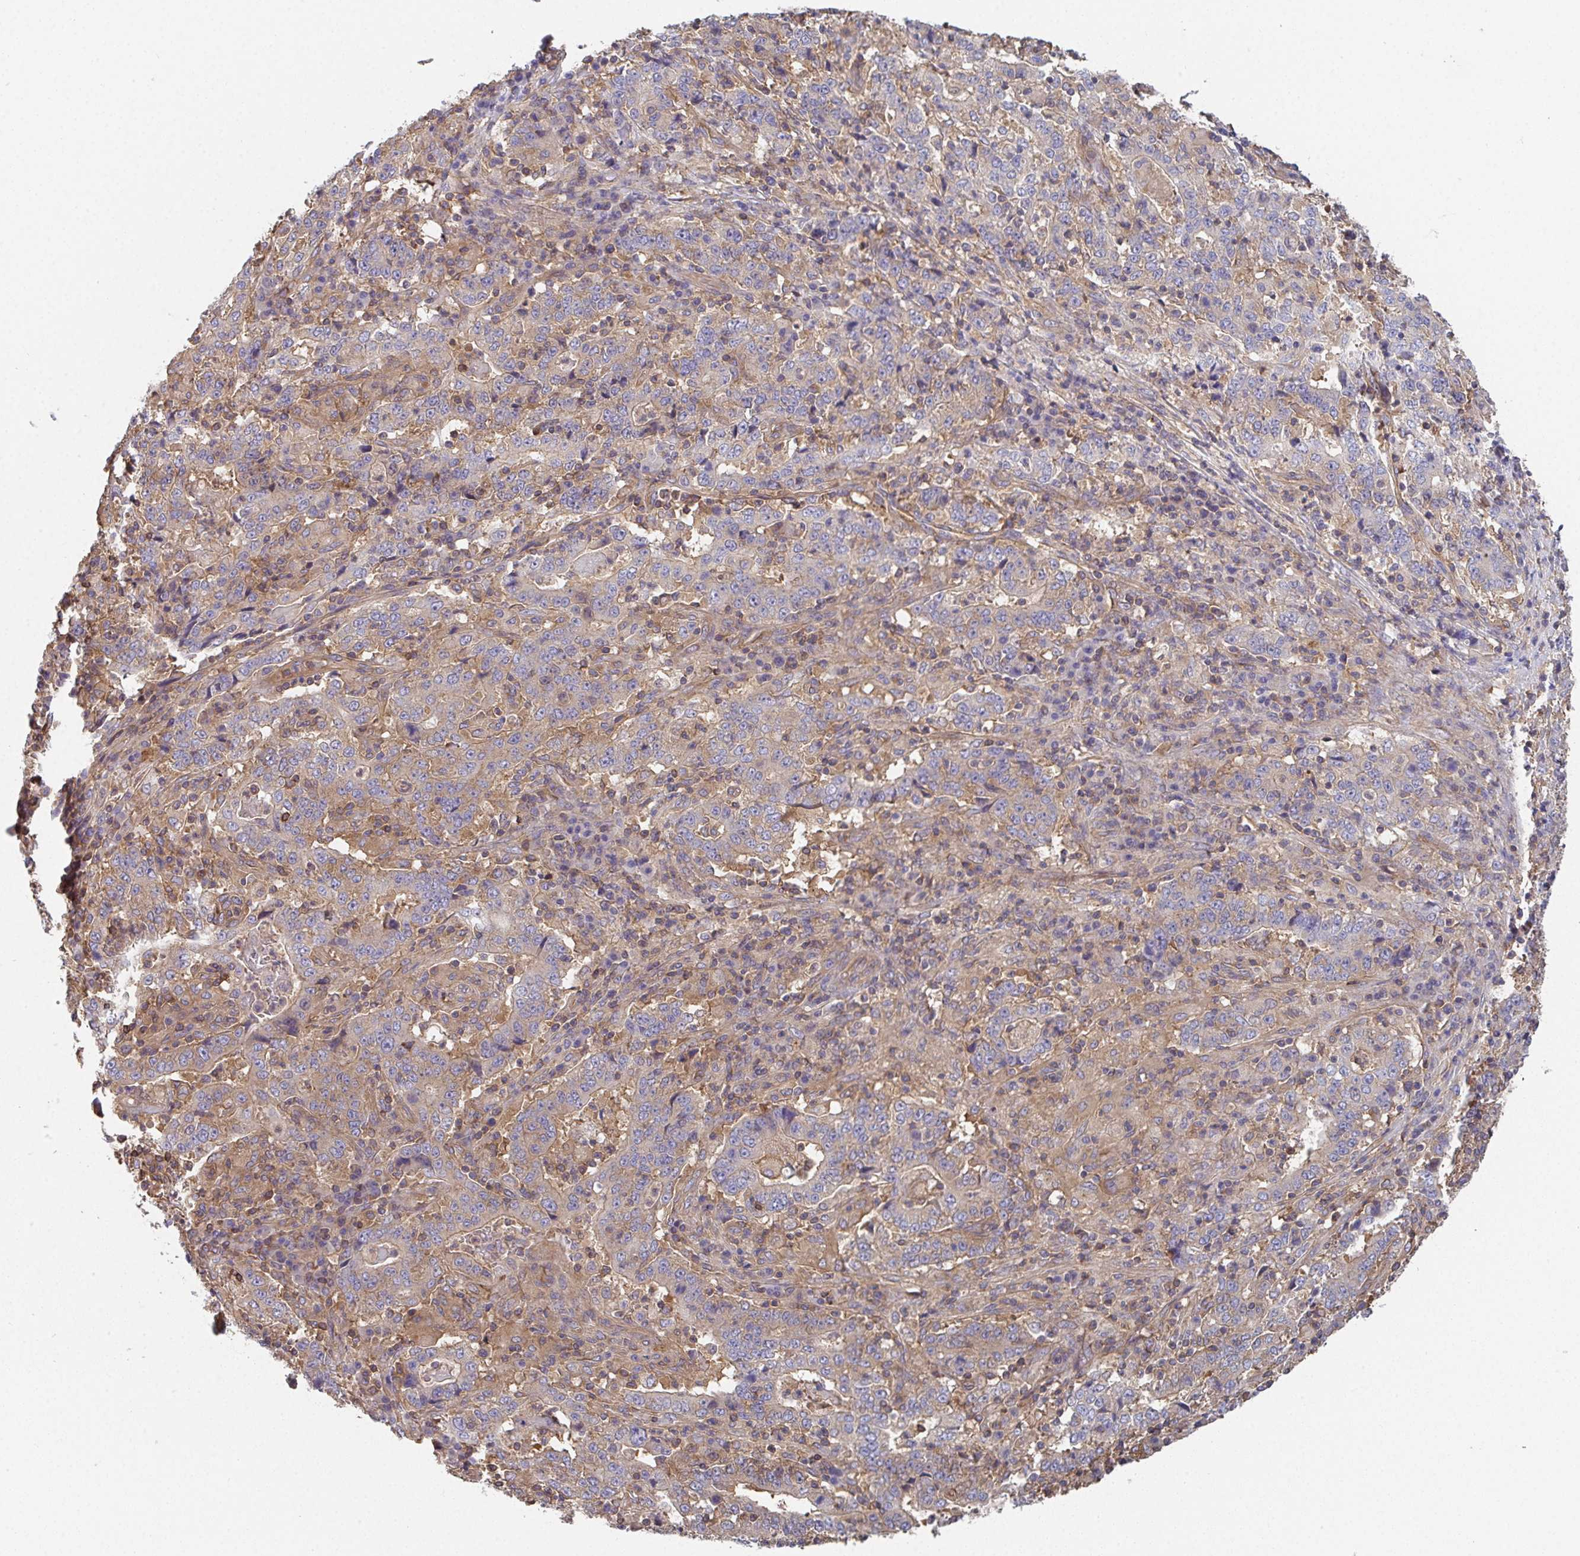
{"staining": {"intensity": "weak", "quantity": "<25%", "location": "cytoplasmic/membranous"}, "tissue": "stomach cancer", "cell_type": "Tumor cells", "image_type": "cancer", "snomed": [{"axis": "morphology", "description": "Normal tissue, NOS"}, {"axis": "morphology", "description": "Adenocarcinoma, NOS"}, {"axis": "topography", "description": "Stomach, upper"}, {"axis": "topography", "description": "Stomach"}], "caption": "IHC of adenocarcinoma (stomach) exhibits no expression in tumor cells. (Brightfield microscopy of DAB (3,3'-diaminobenzidine) IHC at high magnification).", "gene": "TMEM229A", "patient": {"sex": "male", "age": 59}}